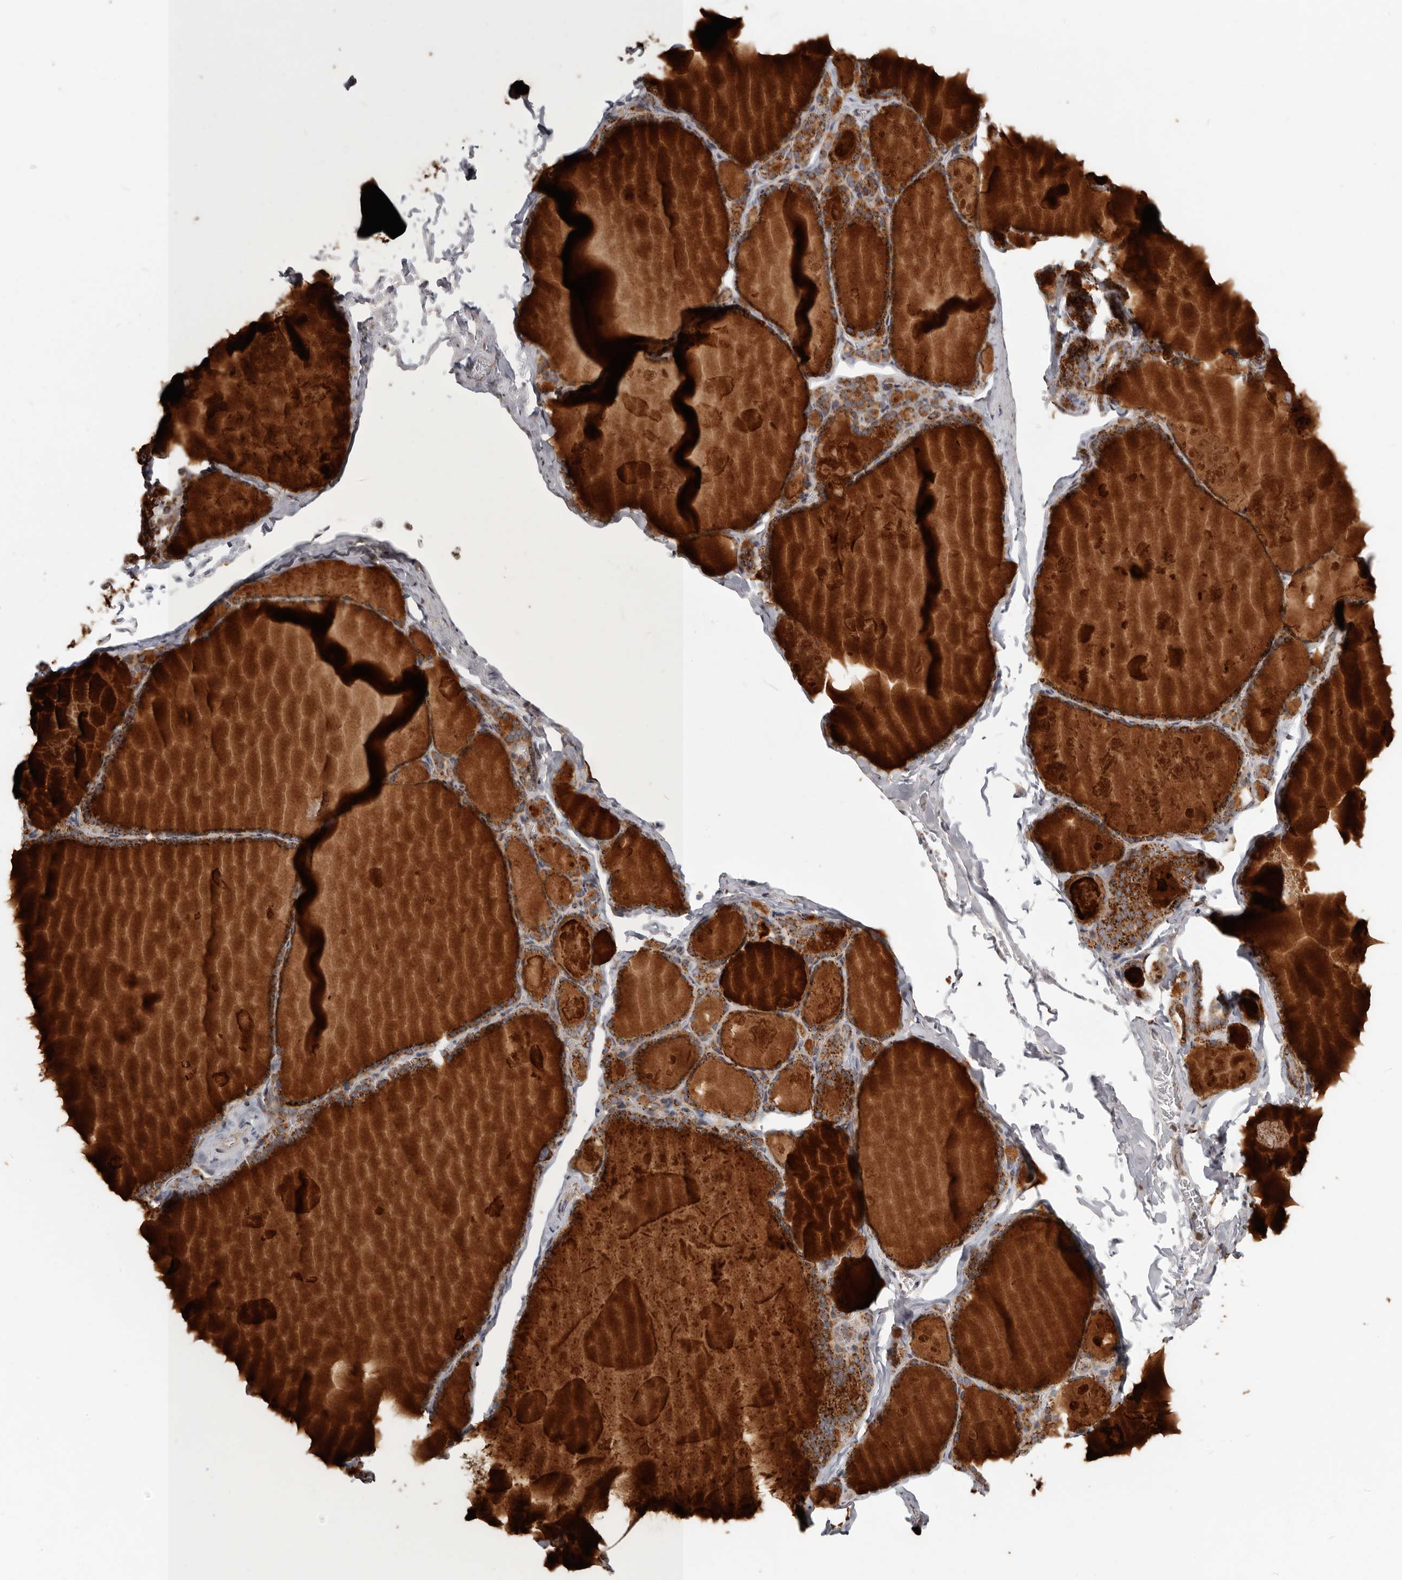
{"staining": {"intensity": "strong", "quantity": ">75%", "location": "cytoplasmic/membranous"}, "tissue": "thyroid gland", "cell_type": "Glandular cells", "image_type": "normal", "snomed": [{"axis": "morphology", "description": "Normal tissue, NOS"}, {"axis": "topography", "description": "Thyroid gland"}], "caption": "Human thyroid gland stained for a protein (brown) exhibits strong cytoplasmic/membranous positive staining in approximately >75% of glandular cells.", "gene": "MRPS10", "patient": {"sex": "male", "age": 56}}